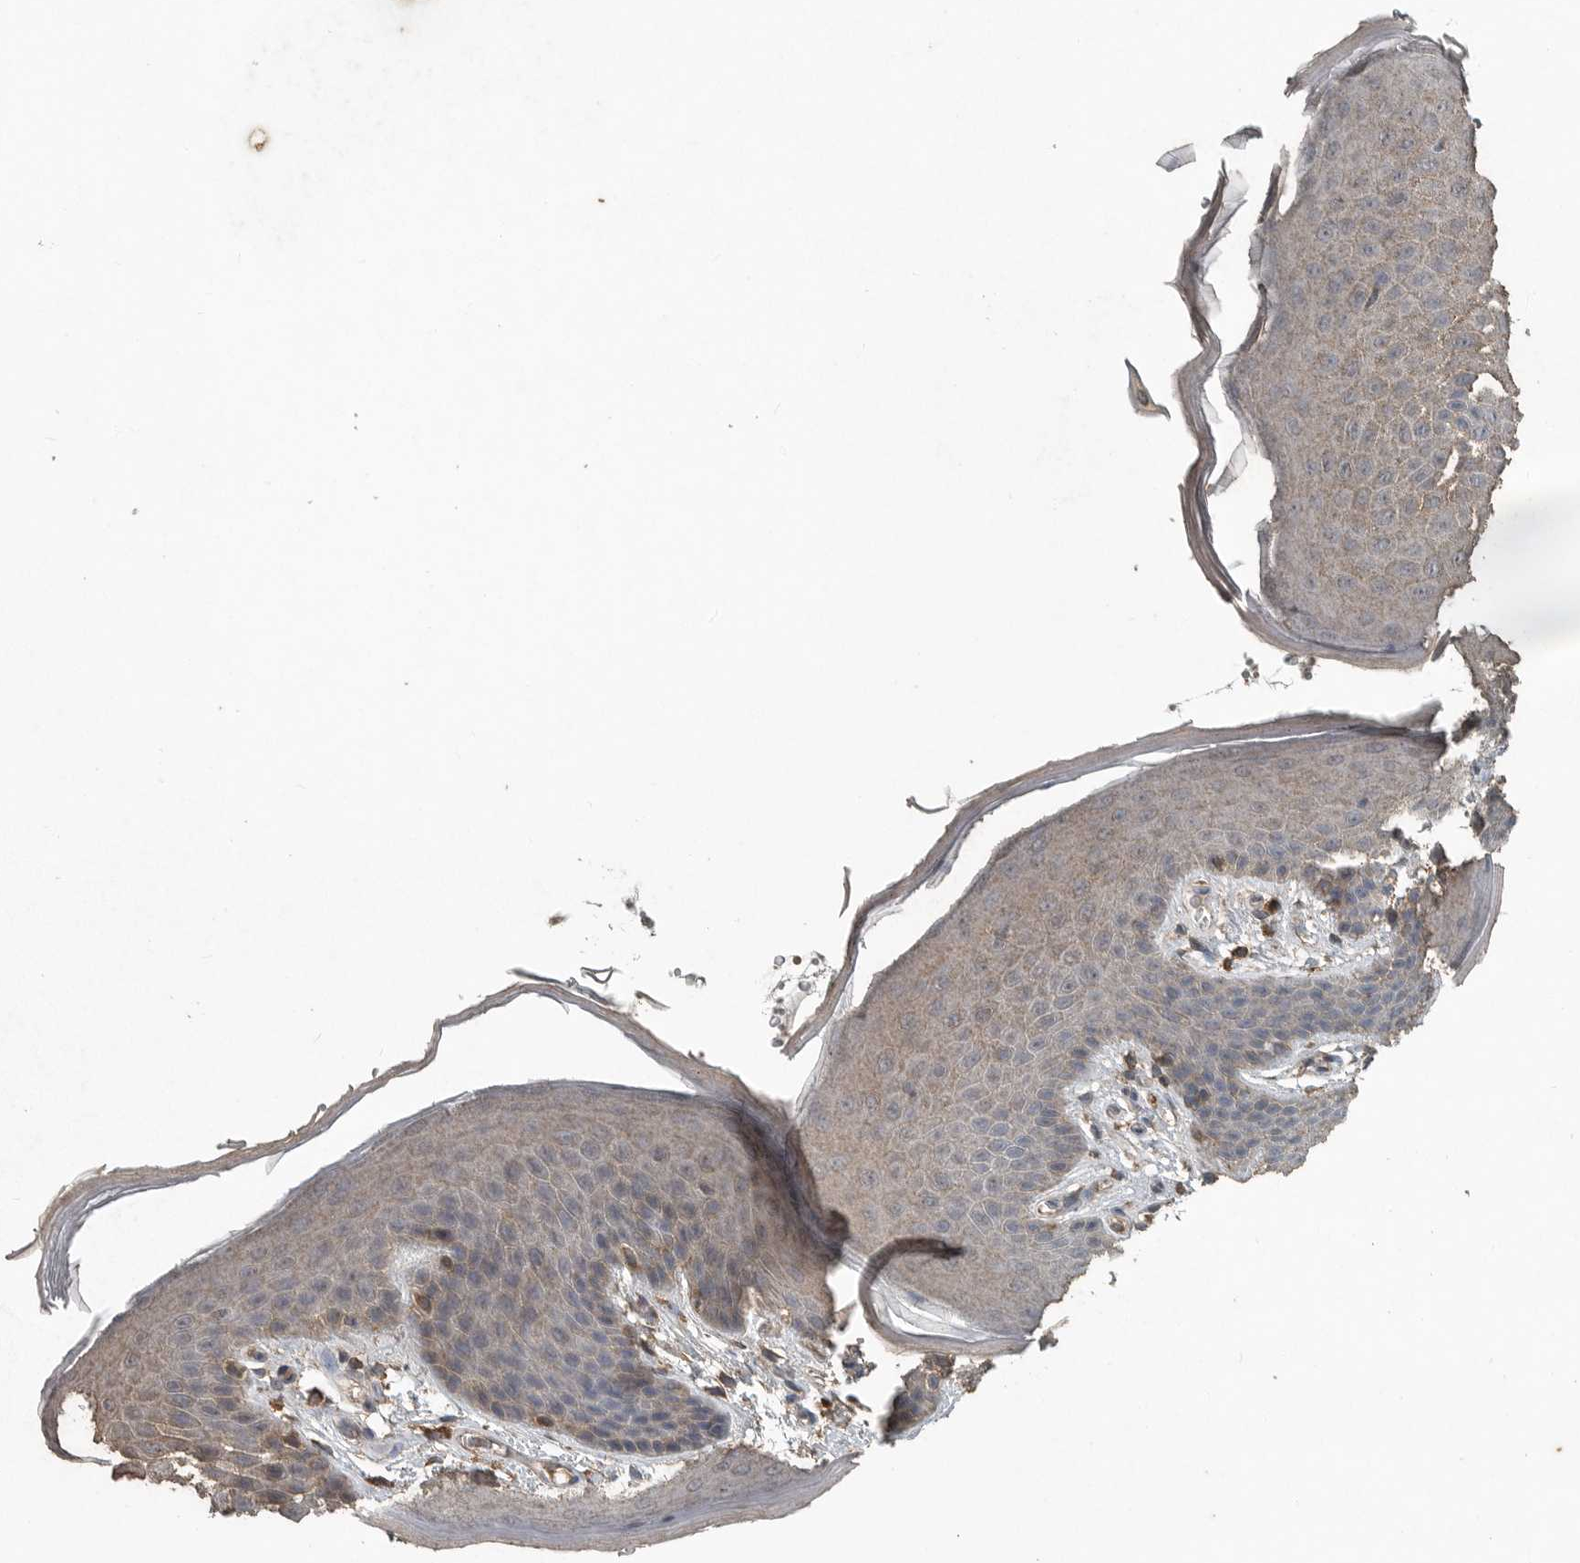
{"staining": {"intensity": "weak", "quantity": "25%-75%", "location": "cytoplasmic/membranous"}, "tissue": "skin", "cell_type": "Epidermal cells", "image_type": "normal", "snomed": [{"axis": "morphology", "description": "Normal tissue, NOS"}, {"axis": "topography", "description": "Anal"}], "caption": "The photomicrograph demonstrates immunohistochemical staining of normal skin. There is weak cytoplasmic/membranous staining is appreciated in approximately 25%-75% of epidermal cells. (DAB IHC with brightfield microscopy, high magnification).", "gene": "IL6ST", "patient": {"sex": "male", "age": 74}}